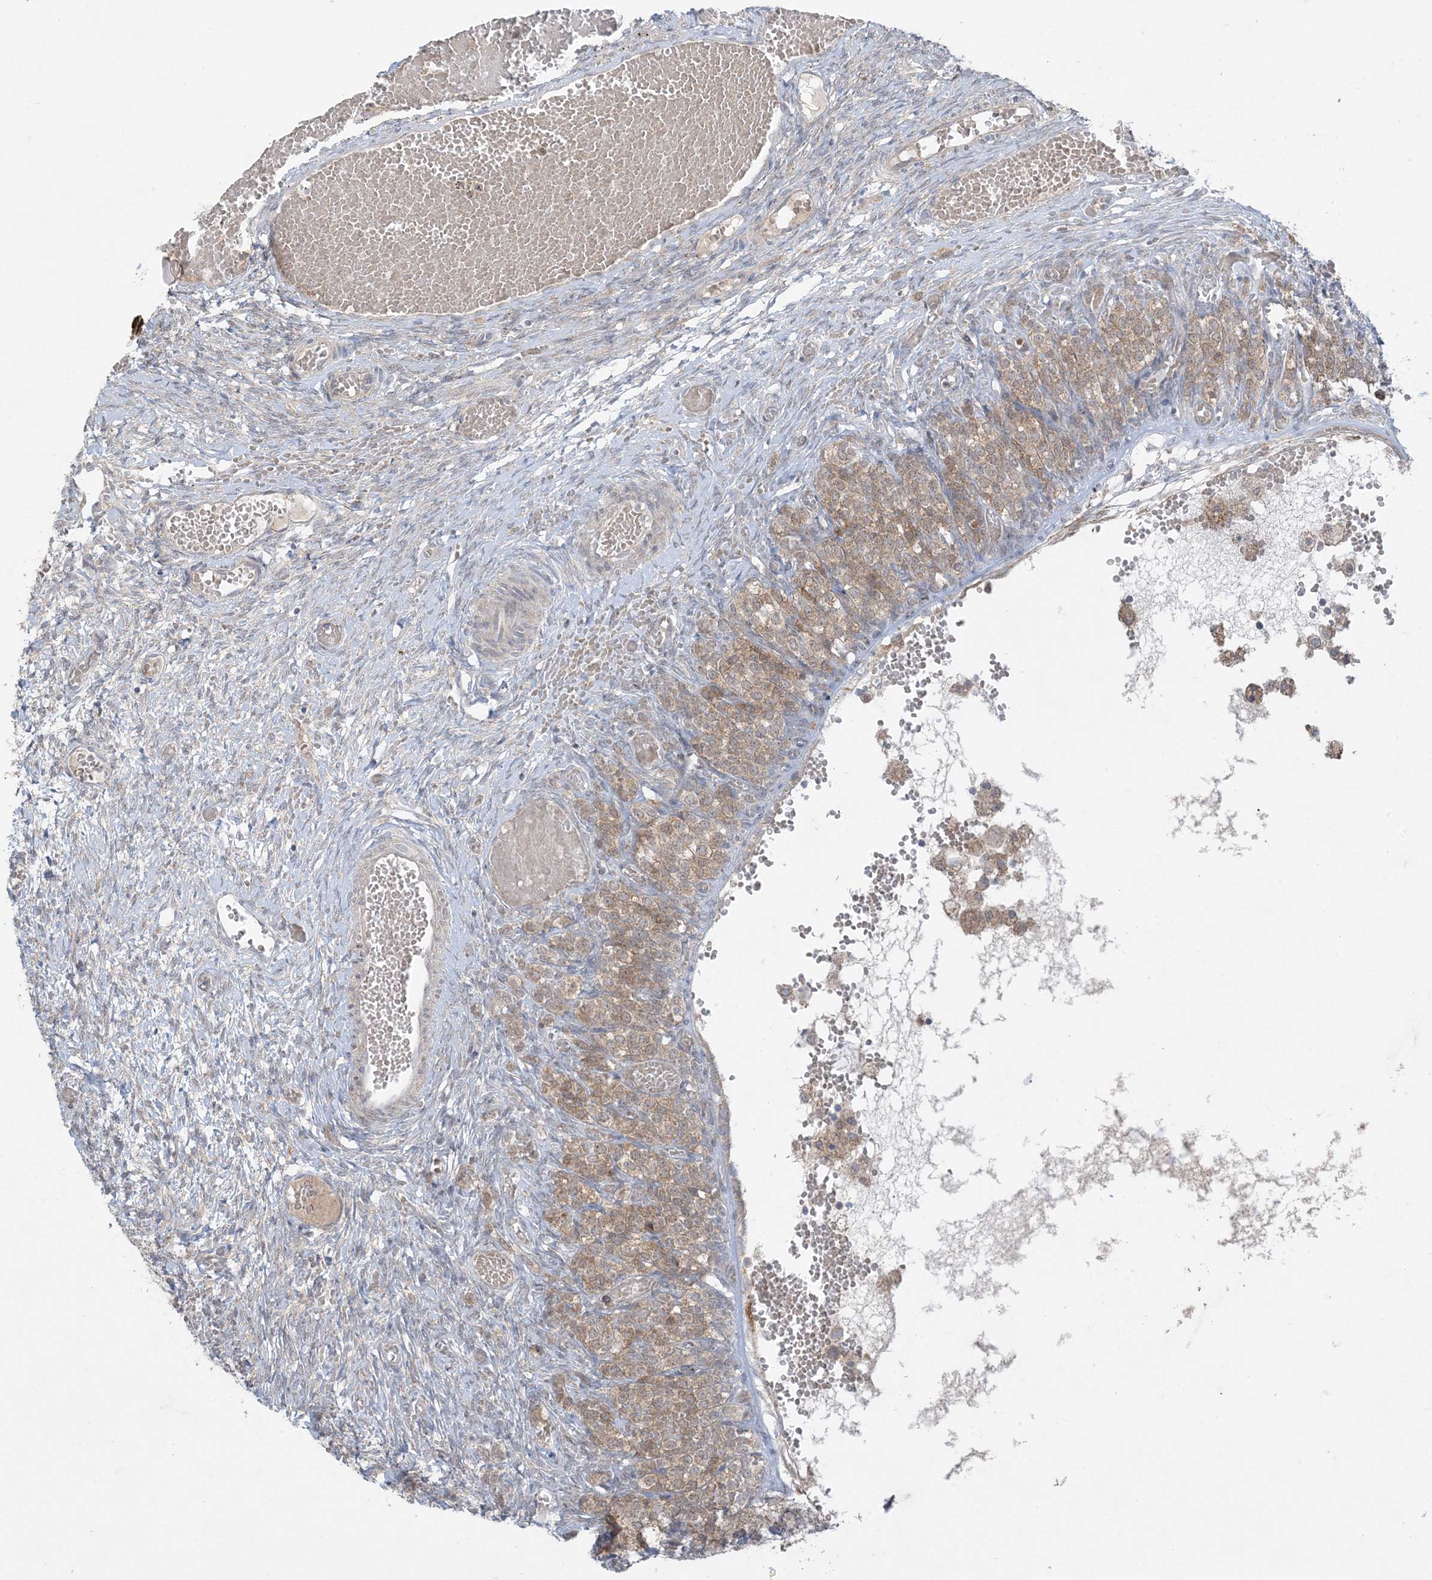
{"staining": {"intensity": "negative", "quantity": "none", "location": "none"}, "tissue": "ovary", "cell_type": "Ovarian stroma cells", "image_type": "normal", "snomed": [{"axis": "morphology", "description": "Adenocarcinoma, NOS"}, {"axis": "topography", "description": "Endometrium"}], "caption": "A high-resolution histopathology image shows immunohistochemistry staining of benign ovary, which reveals no significant staining in ovarian stroma cells.", "gene": "ODC1", "patient": {"sex": "female", "age": 32}}